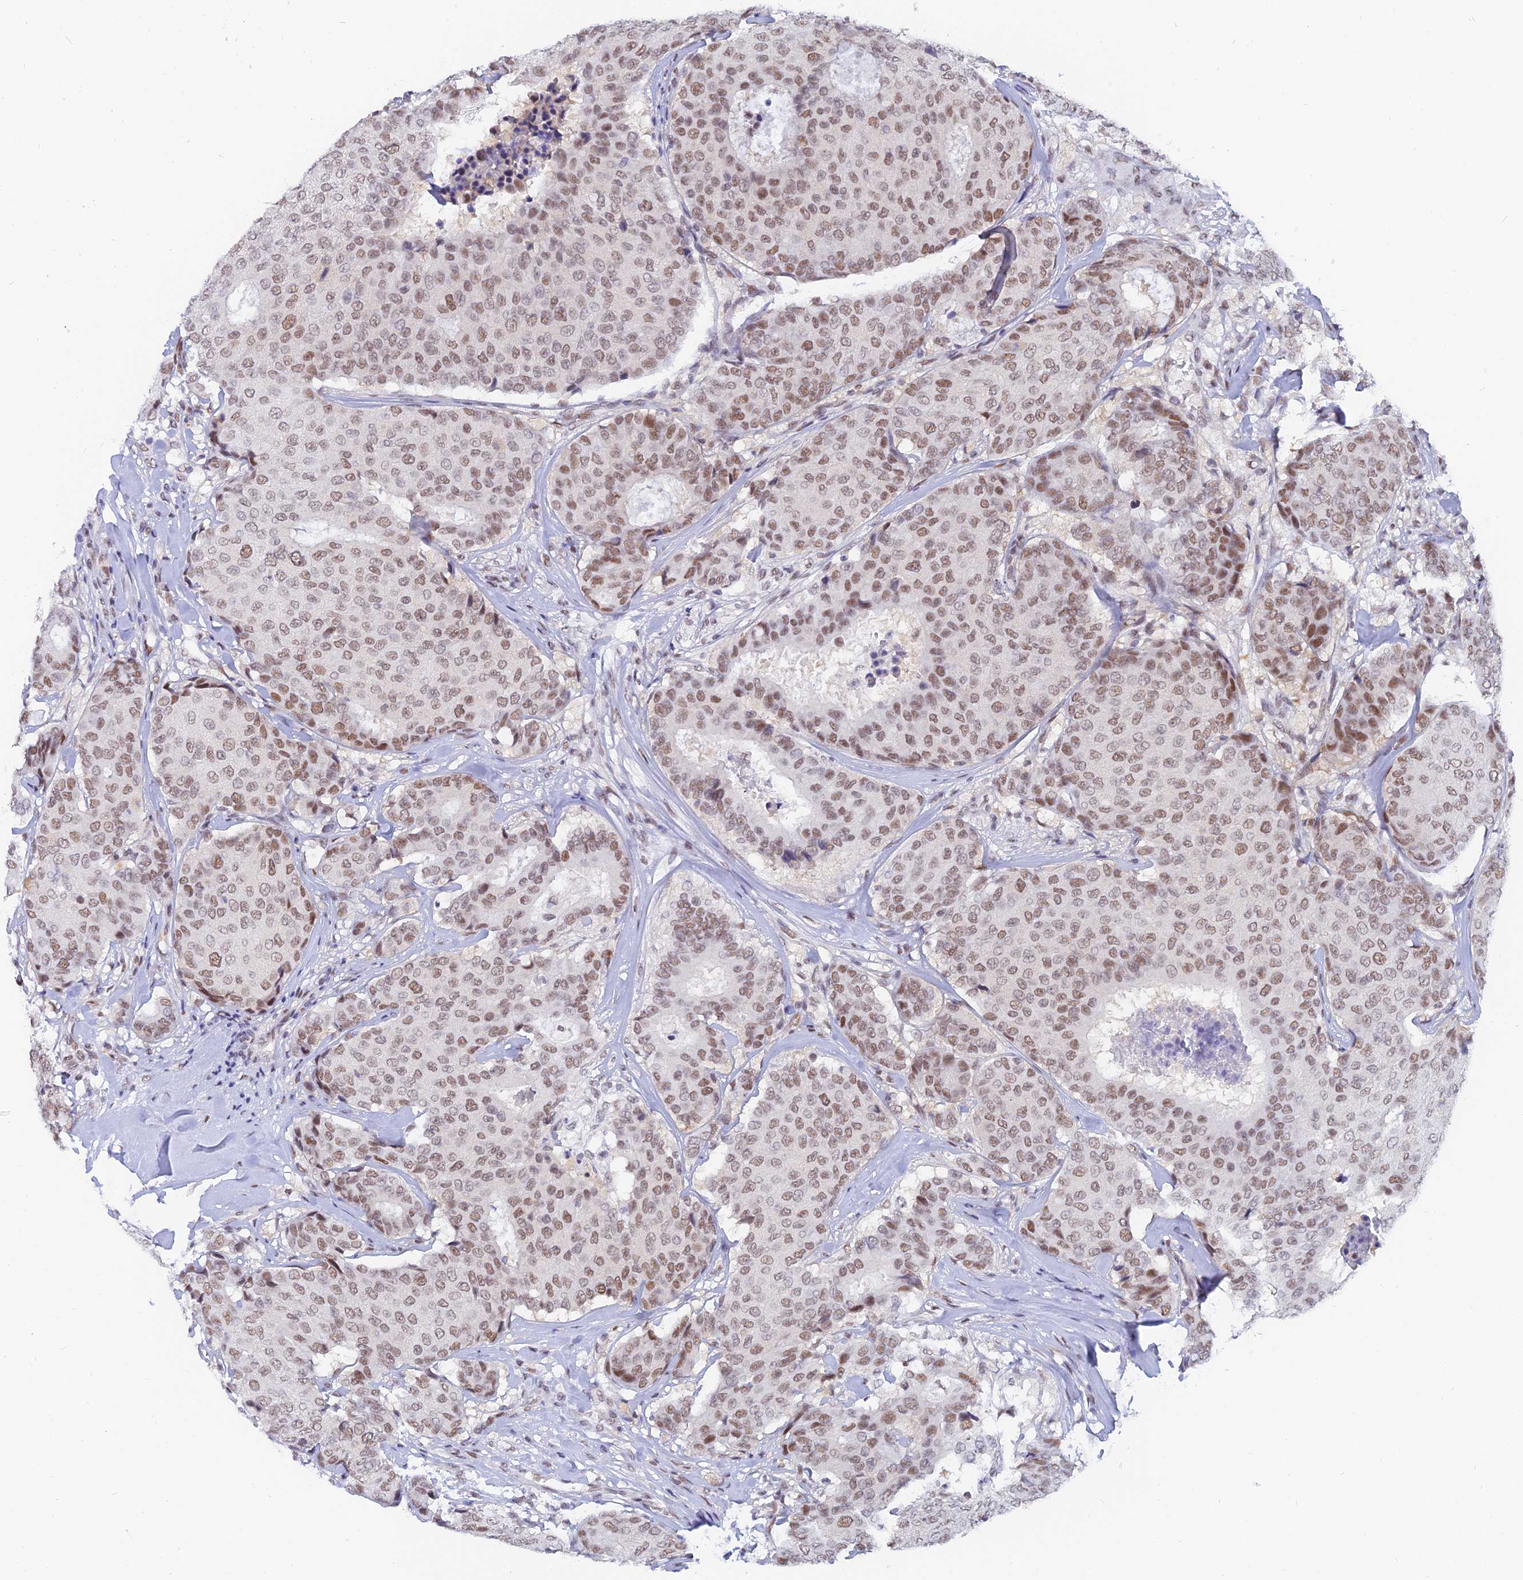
{"staining": {"intensity": "moderate", "quantity": ">75%", "location": "nuclear"}, "tissue": "breast cancer", "cell_type": "Tumor cells", "image_type": "cancer", "snomed": [{"axis": "morphology", "description": "Duct carcinoma"}, {"axis": "topography", "description": "Breast"}], "caption": "DAB (3,3'-diaminobenzidine) immunohistochemical staining of breast cancer (intraductal carcinoma) shows moderate nuclear protein expression in about >75% of tumor cells. (DAB IHC, brown staining for protein, blue staining for nuclei).", "gene": "DPY30", "patient": {"sex": "female", "age": 75}}